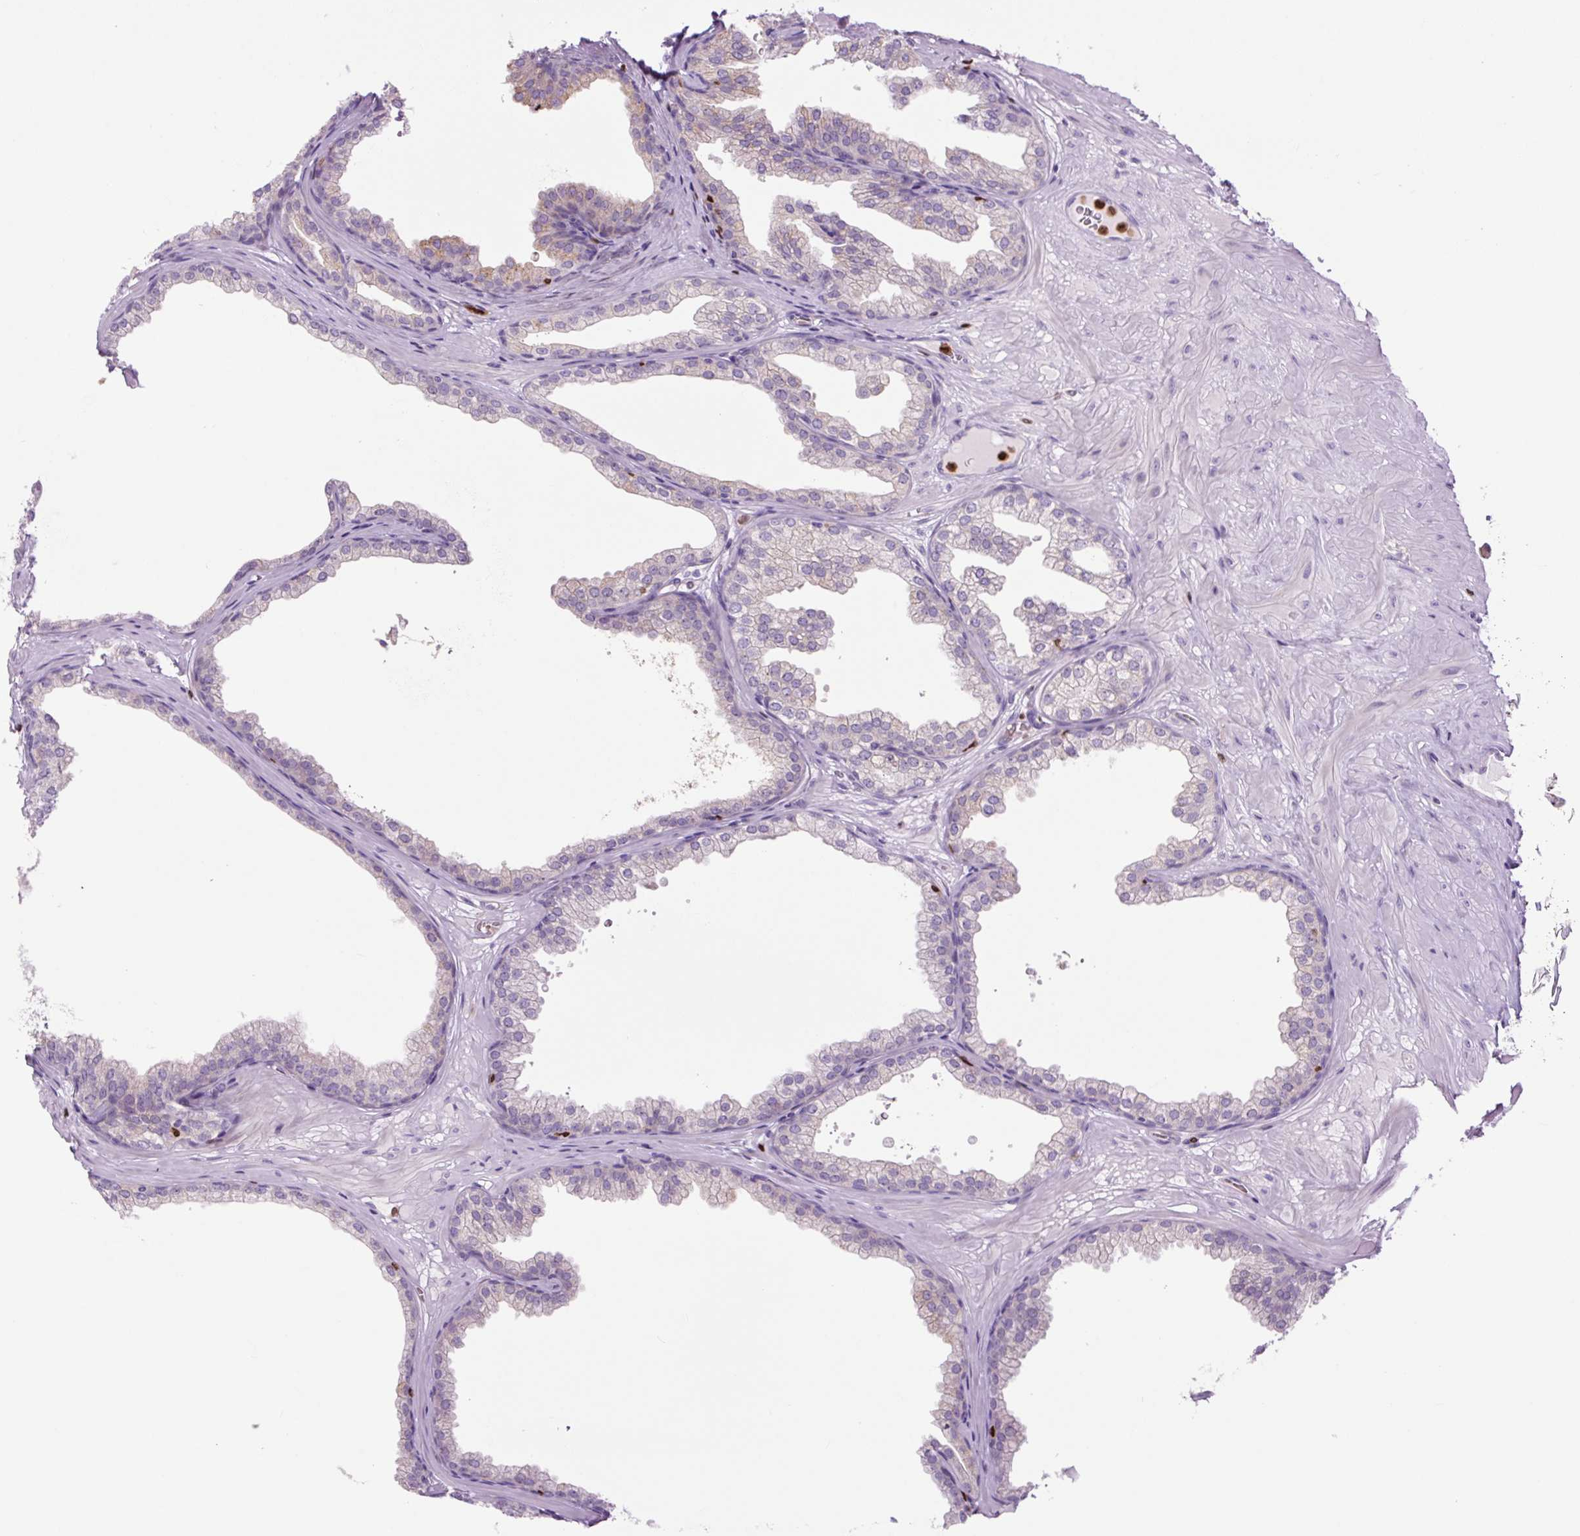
{"staining": {"intensity": "weak", "quantity": "<25%", "location": "cytoplasmic/membranous"}, "tissue": "prostate", "cell_type": "Glandular cells", "image_type": "normal", "snomed": [{"axis": "morphology", "description": "Normal tissue, NOS"}, {"axis": "topography", "description": "Prostate"}], "caption": "The micrograph demonstrates no significant positivity in glandular cells of prostate. (DAB IHC visualized using brightfield microscopy, high magnification).", "gene": "SPI1", "patient": {"sex": "male", "age": 37}}